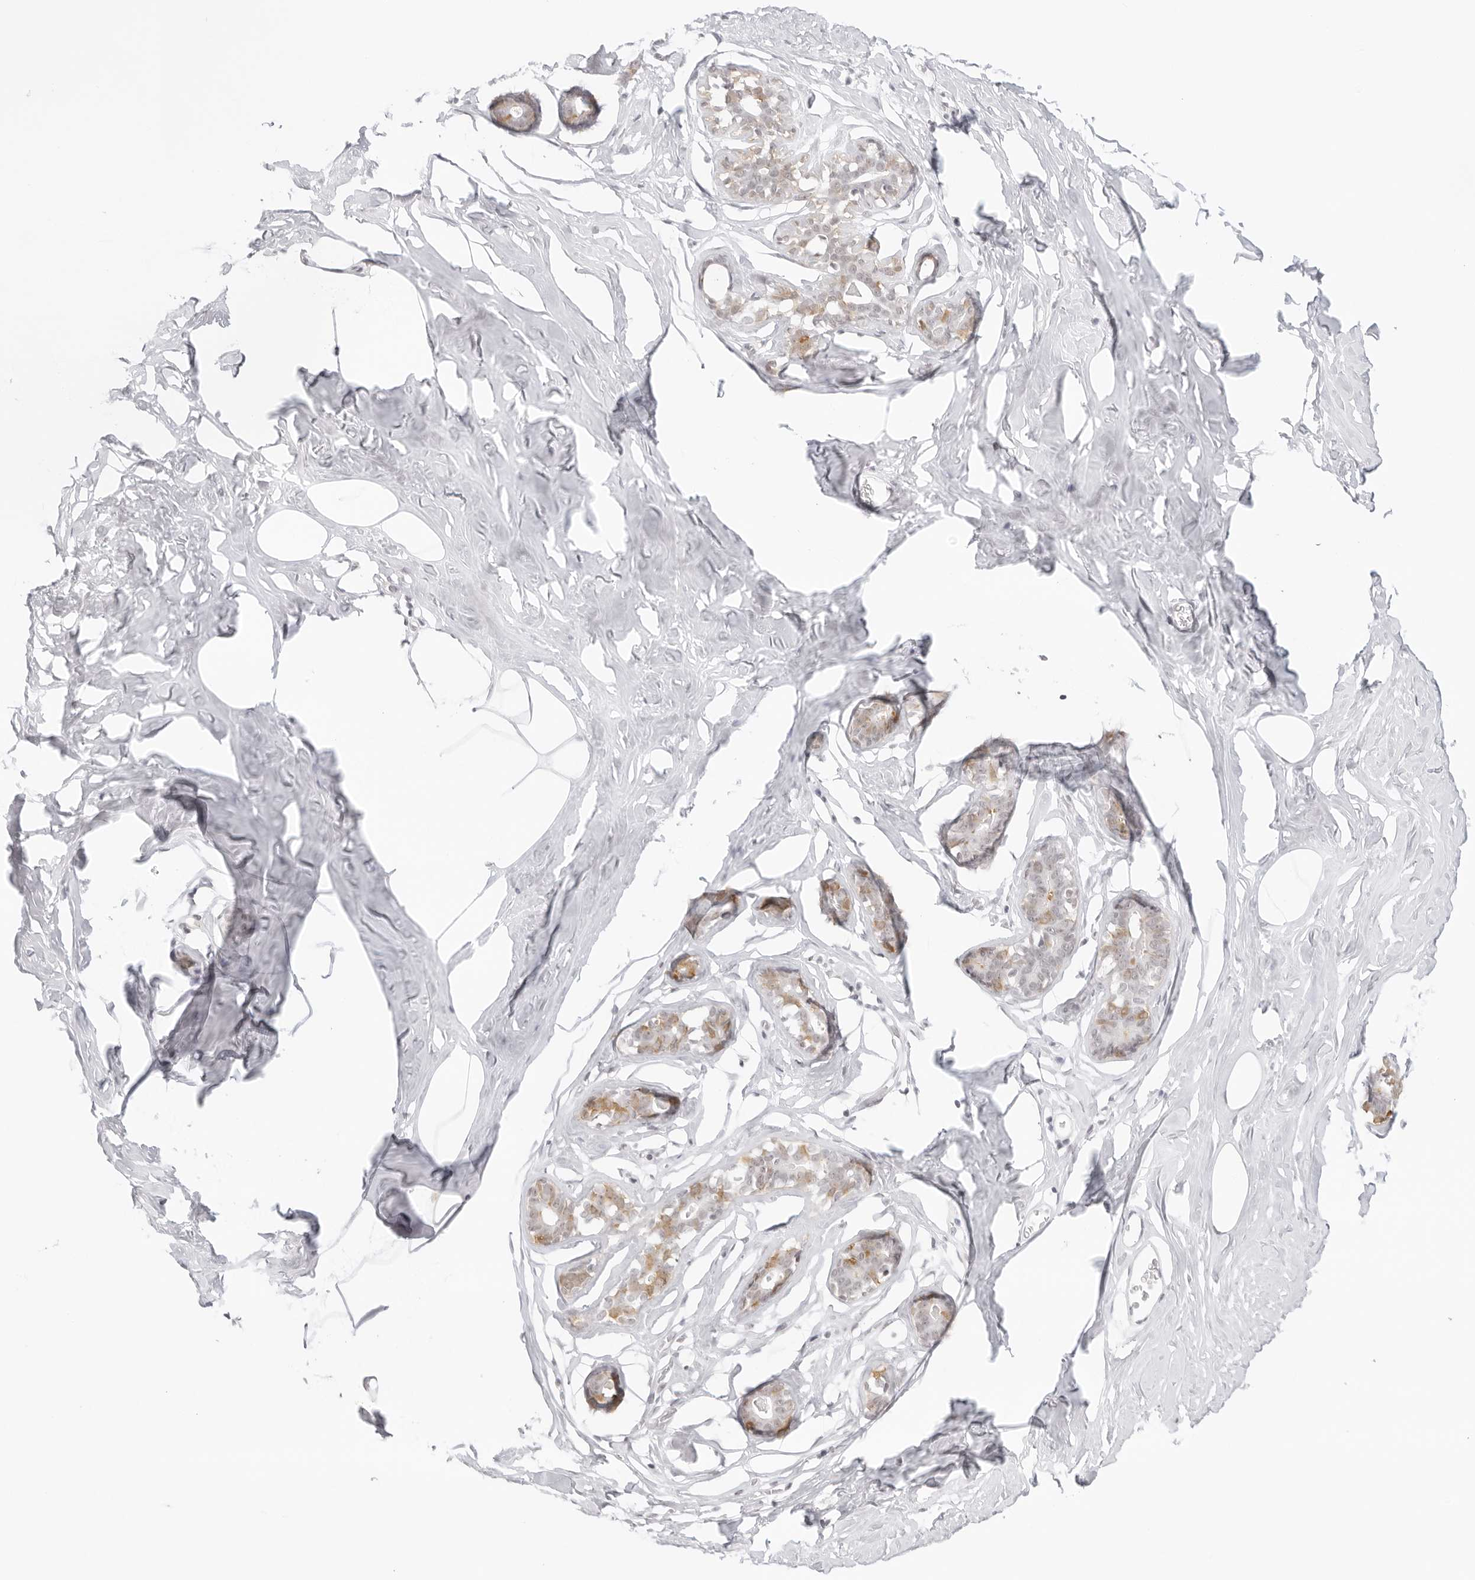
{"staining": {"intensity": "negative", "quantity": "none", "location": "none"}, "tissue": "adipose tissue", "cell_type": "Adipocytes", "image_type": "normal", "snomed": [{"axis": "morphology", "description": "Normal tissue, NOS"}, {"axis": "morphology", "description": "Fibrosis, NOS"}, {"axis": "topography", "description": "Breast"}, {"axis": "topography", "description": "Adipose tissue"}], "caption": "IHC photomicrograph of normal adipose tissue stained for a protein (brown), which displays no positivity in adipocytes. (DAB (3,3'-diaminobenzidine) immunohistochemistry (IHC) with hematoxylin counter stain).", "gene": "TCIM", "patient": {"sex": "female", "age": 39}}